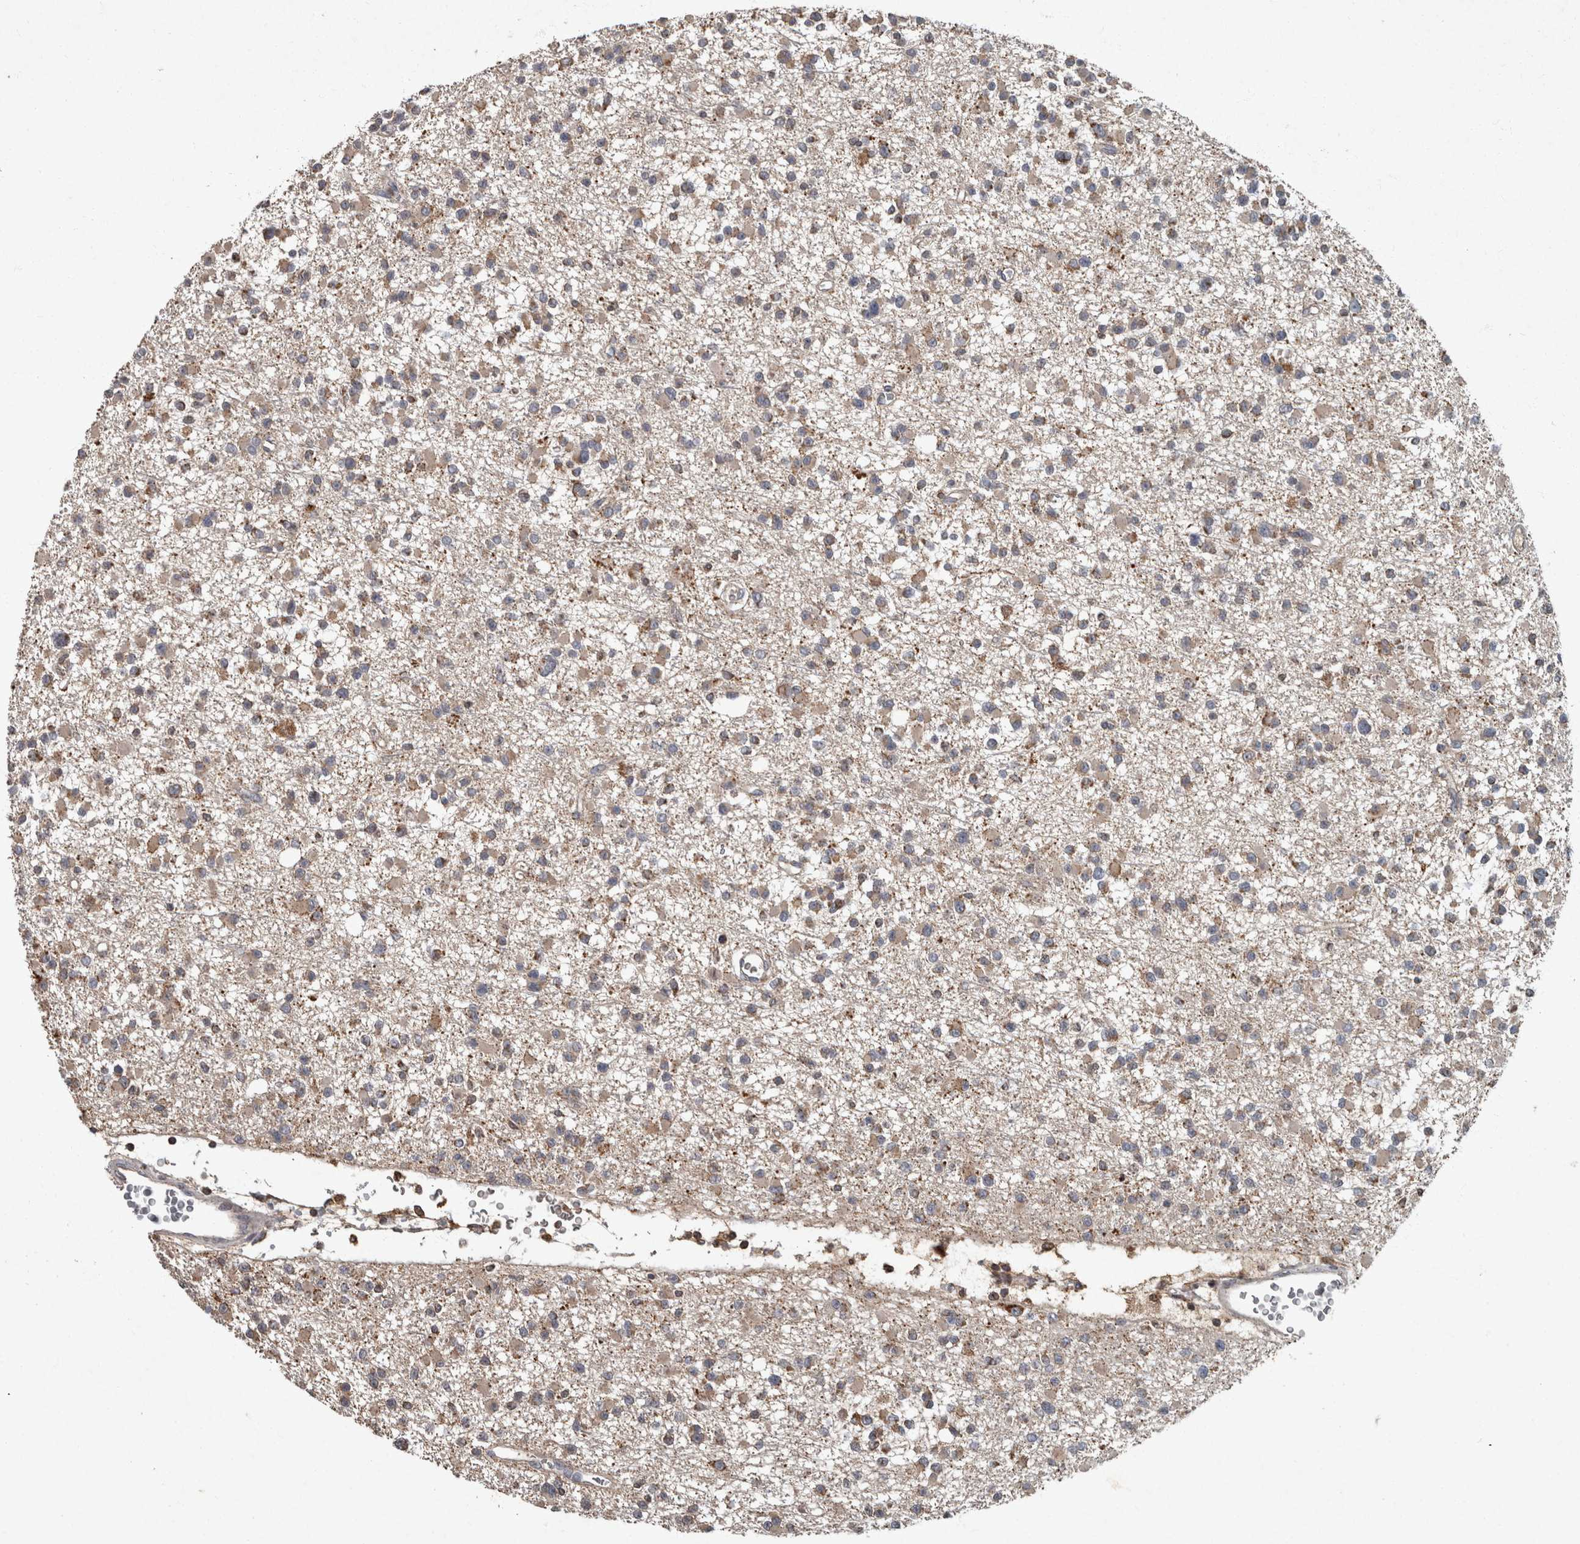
{"staining": {"intensity": "weak", "quantity": "25%-75%", "location": "cytoplasmic/membranous"}, "tissue": "glioma", "cell_type": "Tumor cells", "image_type": "cancer", "snomed": [{"axis": "morphology", "description": "Glioma, malignant, Low grade"}, {"axis": "topography", "description": "Brain"}], "caption": "Protein staining exhibits weak cytoplasmic/membranous positivity in approximately 25%-75% of tumor cells in low-grade glioma (malignant).", "gene": "PPP1R3C", "patient": {"sex": "female", "age": 22}}